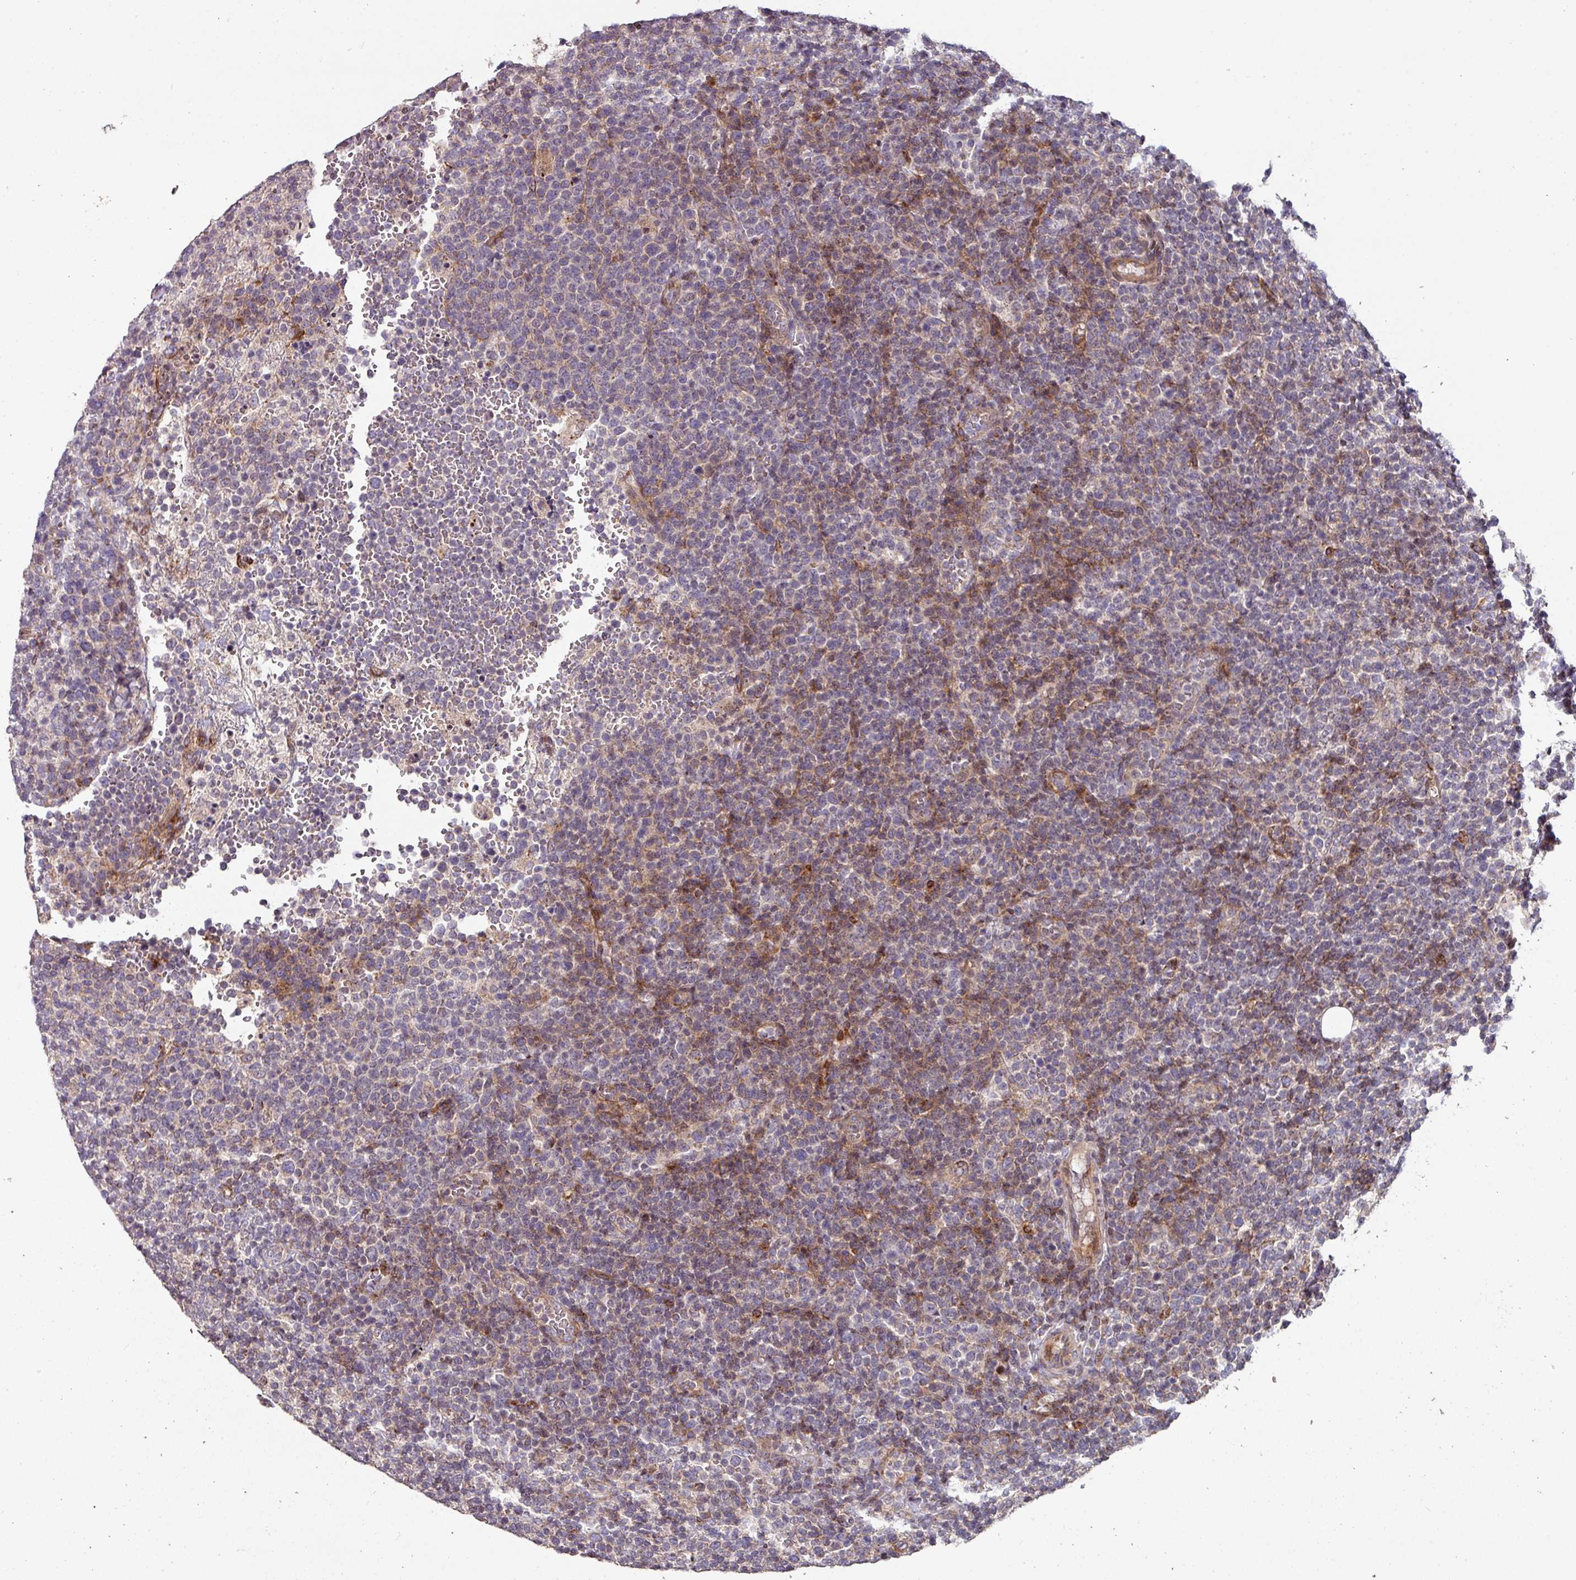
{"staining": {"intensity": "moderate", "quantity": "25%-75%", "location": "cytoplasmic/membranous"}, "tissue": "lymphoma", "cell_type": "Tumor cells", "image_type": "cancer", "snomed": [{"axis": "morphology", "description": "Malignant lymphoma, non-Hodgkin's type, High grade"}, {"axis": "topography", "description": "Lymph node"}], "caption": "Lymphoma stained for a protein (brown) displays moderate cytoplasmic/membranous positive positivity in about 25%-75% of tumor cells.", "gene": "RPL23A", "patient": {"sex": "male", "age": 61}}